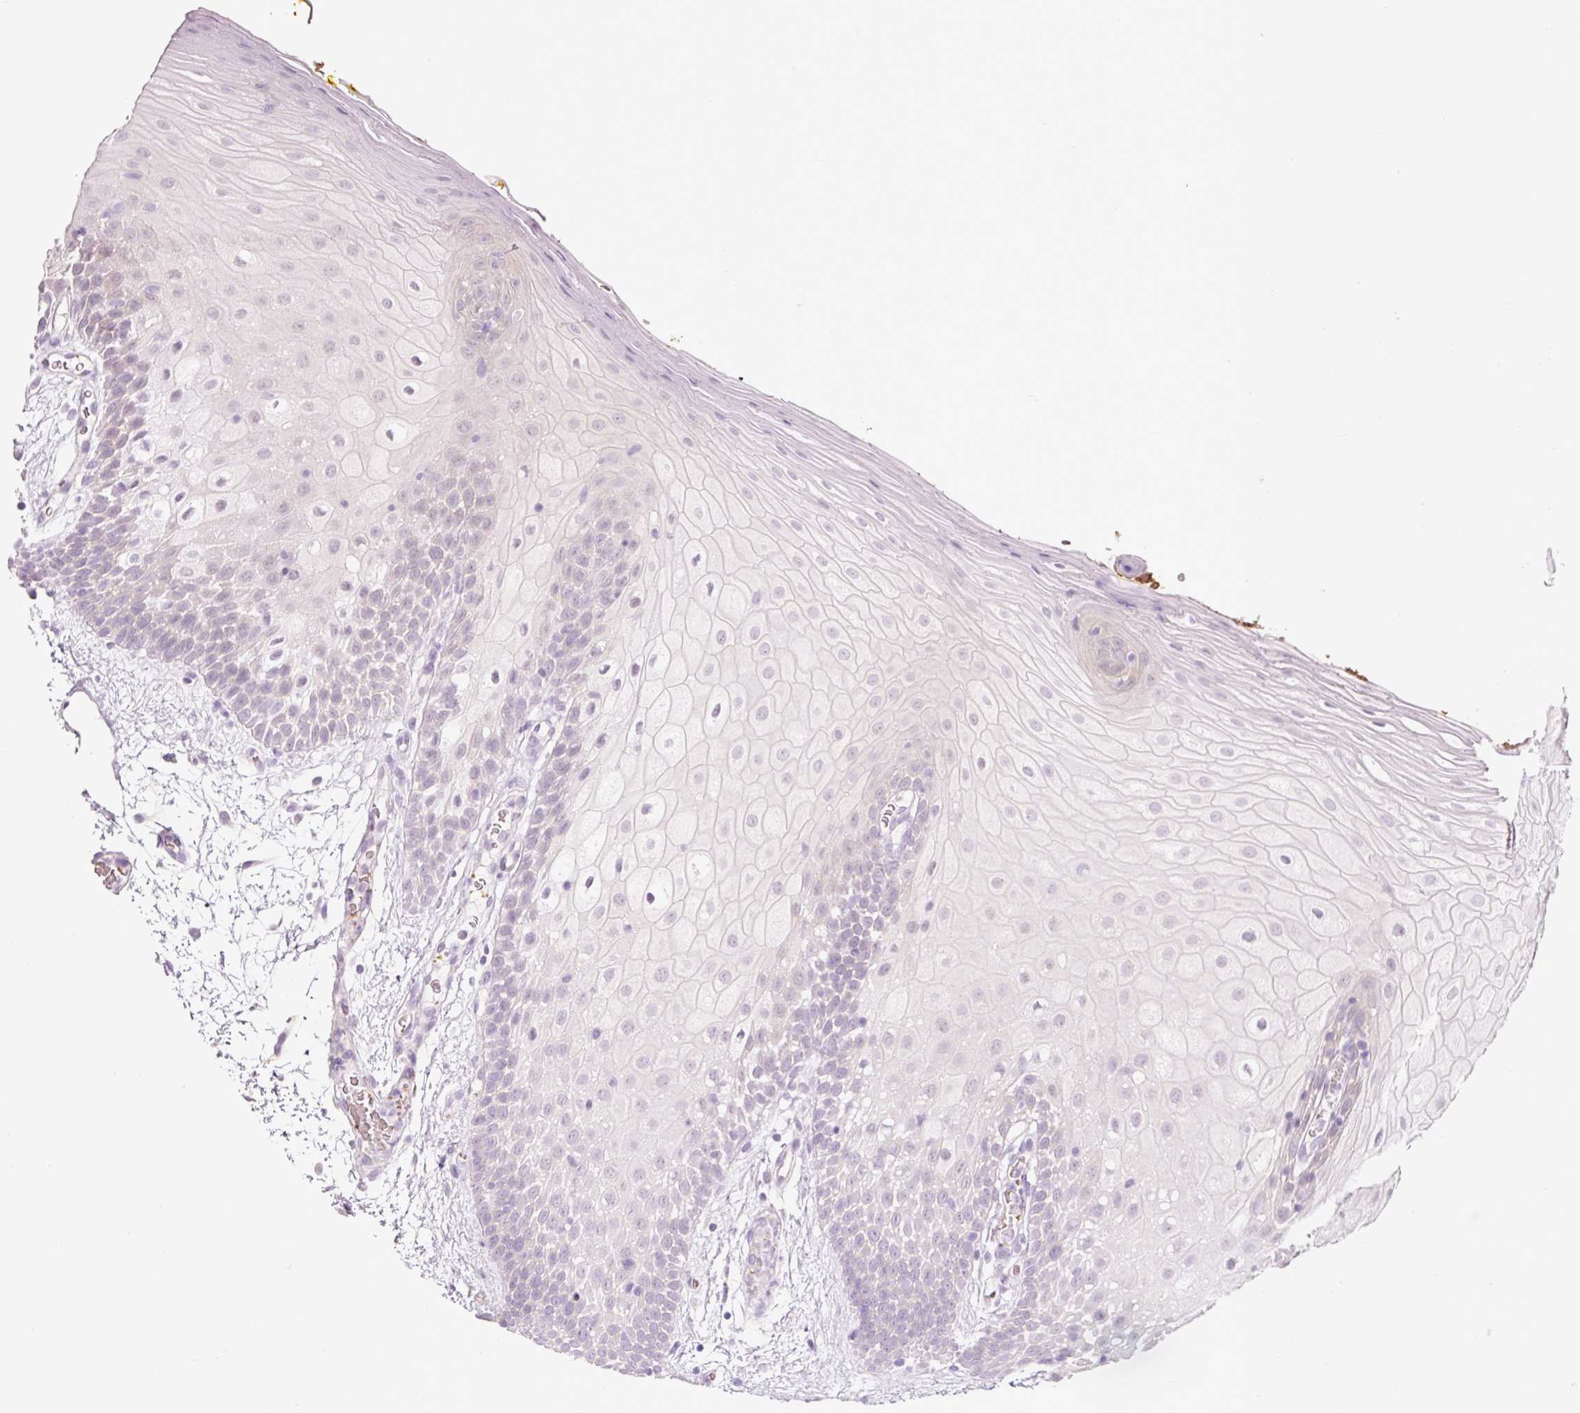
{"staining": {"intensity": "negative", "quantity": "none", "location": "none"}, "tissue": "oral mucosa", "cell_type": "Squamous epithelial cells", "image_type": "normal", "snomed": [{"axis": "morphology", "description": "Normal tissue, NOS"}, {"axis": "morphology", "description": "Squamous cell carcinoma, NOS"}, {"axis": "topography", "description": "Oral tissue"}, {"axis": "topography", "description": "Tounge, NOS"}, {"axis": "topography", "description": "Head-Neck"}], "caption": "Oral mucosa was stained to show a protein in brown. There is no significant positivity in squamous epithelial cells.", "gene": "HSPA4L", "patient": {"sex": "male", "age": 76}}